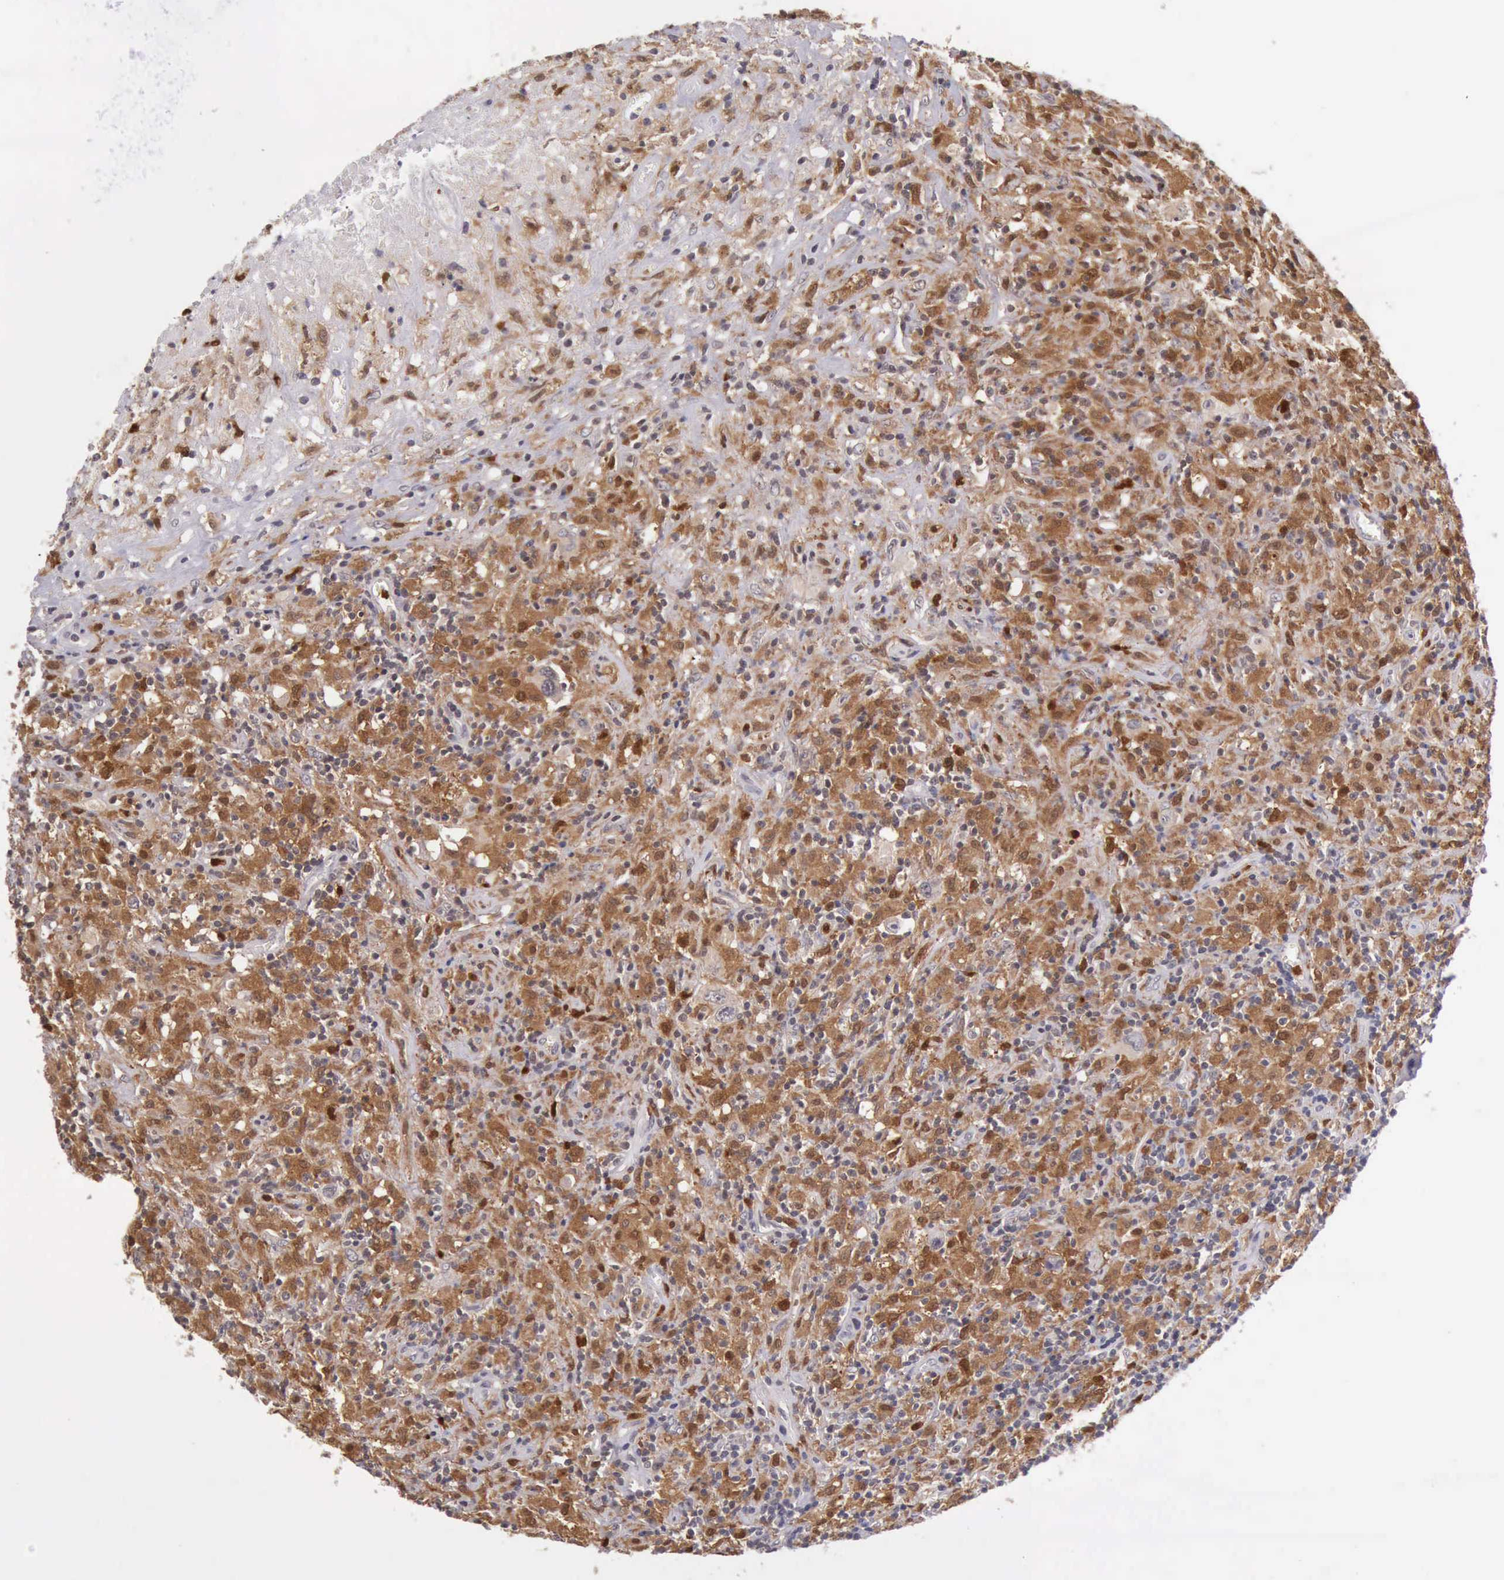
{"staining": {"intensity": "moderate", "quantity": "25%-75%", "location": "cytoplasmic/membranous"}, "tissue": "lymphoma", "cell_type": "Tumor cells", "image_type": "cancer", "snomed": [{"axis": "morphology", "description": "Hodgkin's disease, NOS"}, {"axis": "topography", "description": "Lymph node"}], "caption": "Hodgkin's disease stained with a protein marker reveals moderate staining in tumor cells.", "gene": "CSTA", "patient": {"sex": "male", "age": 46}}